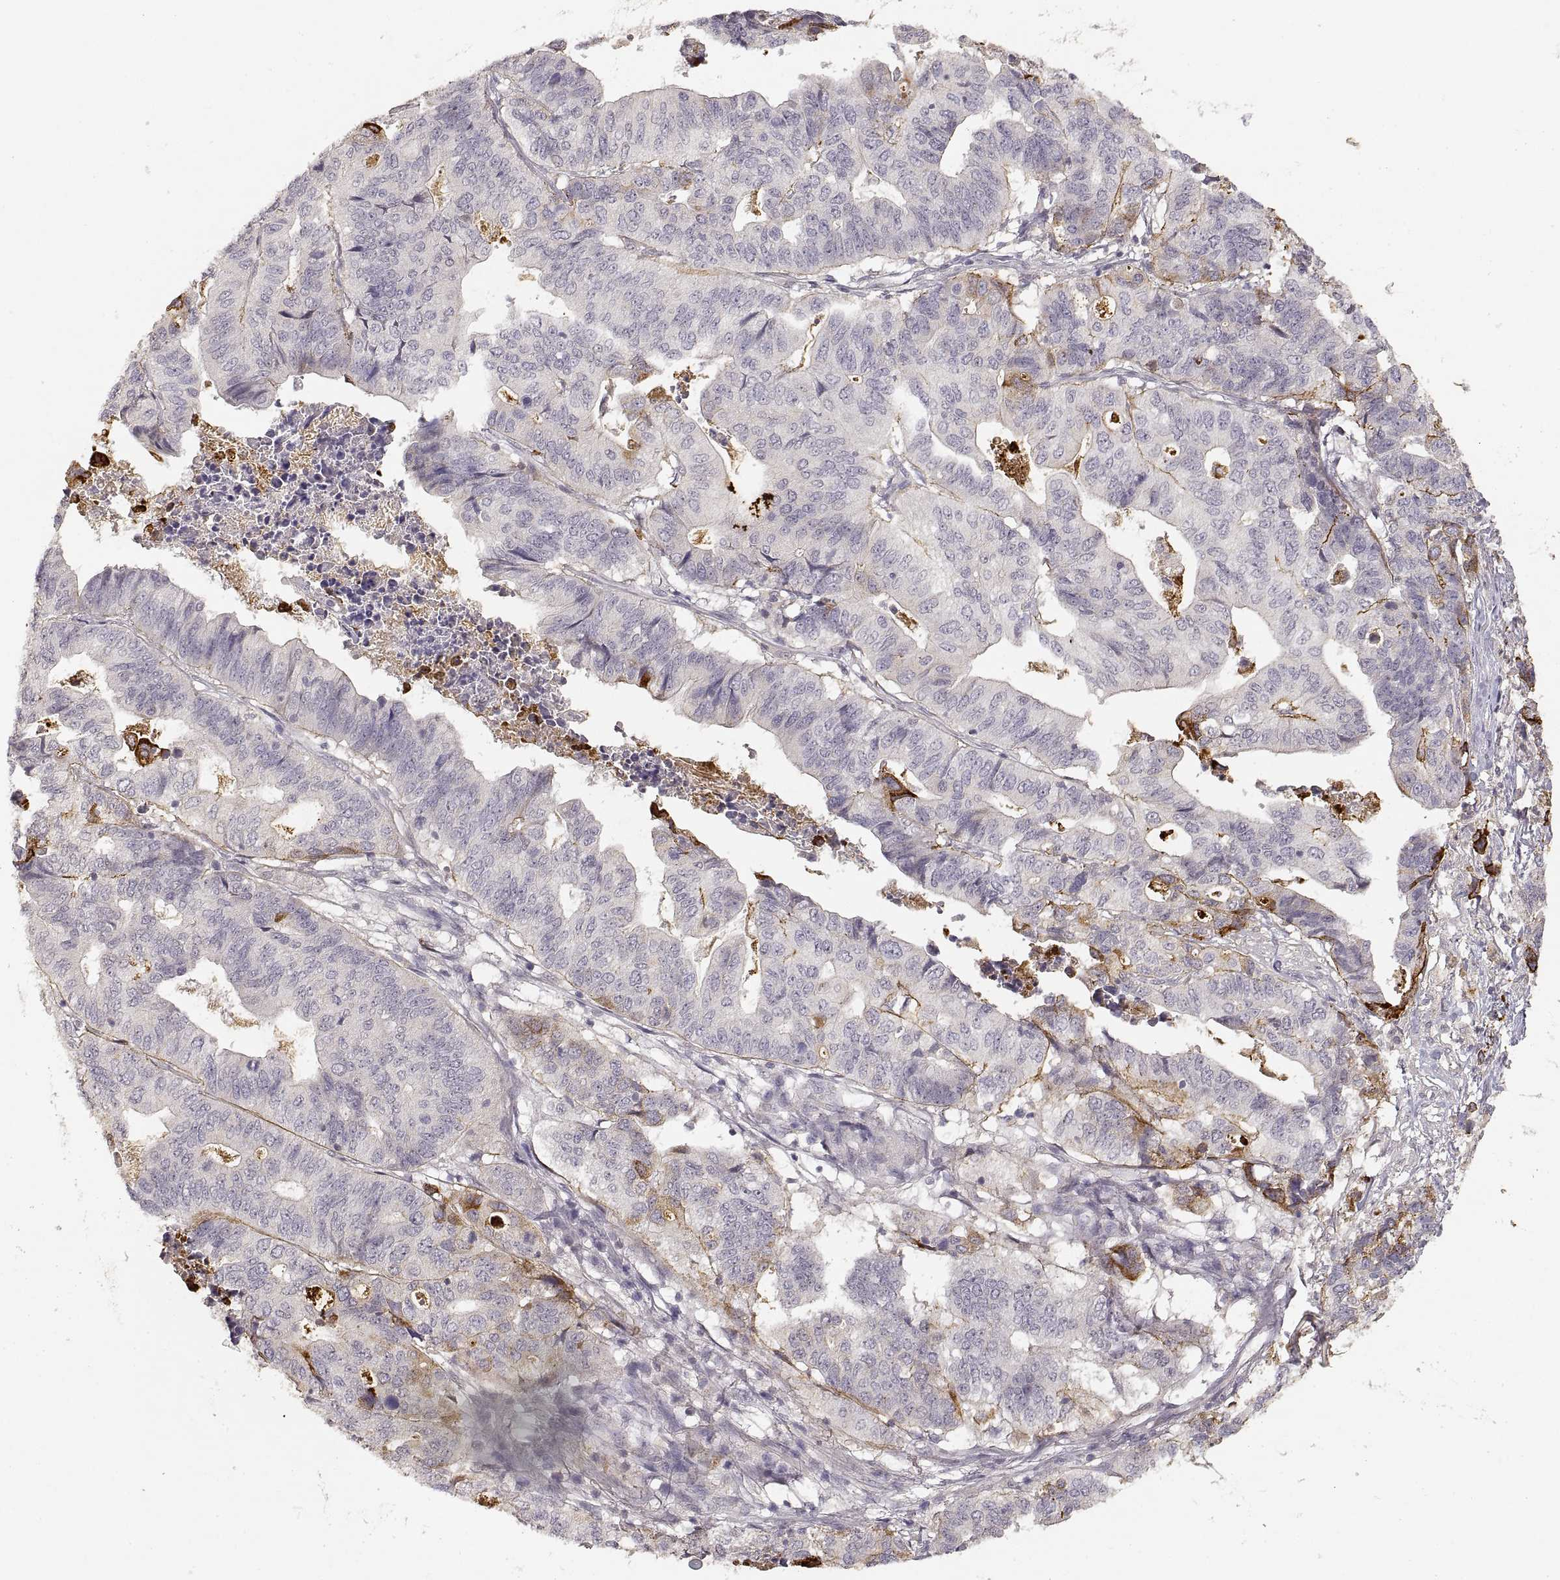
{"staining": {"intensity": "moderate", "quantity": "<25%", "location": "cytoplasmic/membranous"}, "tissue": "stomach cancer", "cell_type": "Tumor cells", "image_type": "cancer", "snomed": [{"axis": "morphology", "description": "Adenocarcinoma, NOS"}, {"axis": "topography", "description": "Stomach, upper"}], "caption": "Human adenocarcinoma (stomach) stained with a protein marker shows moderate staining in tumor cells.", "gene": "LAMC2", "patient": {"sex": "female", "age": 67}}